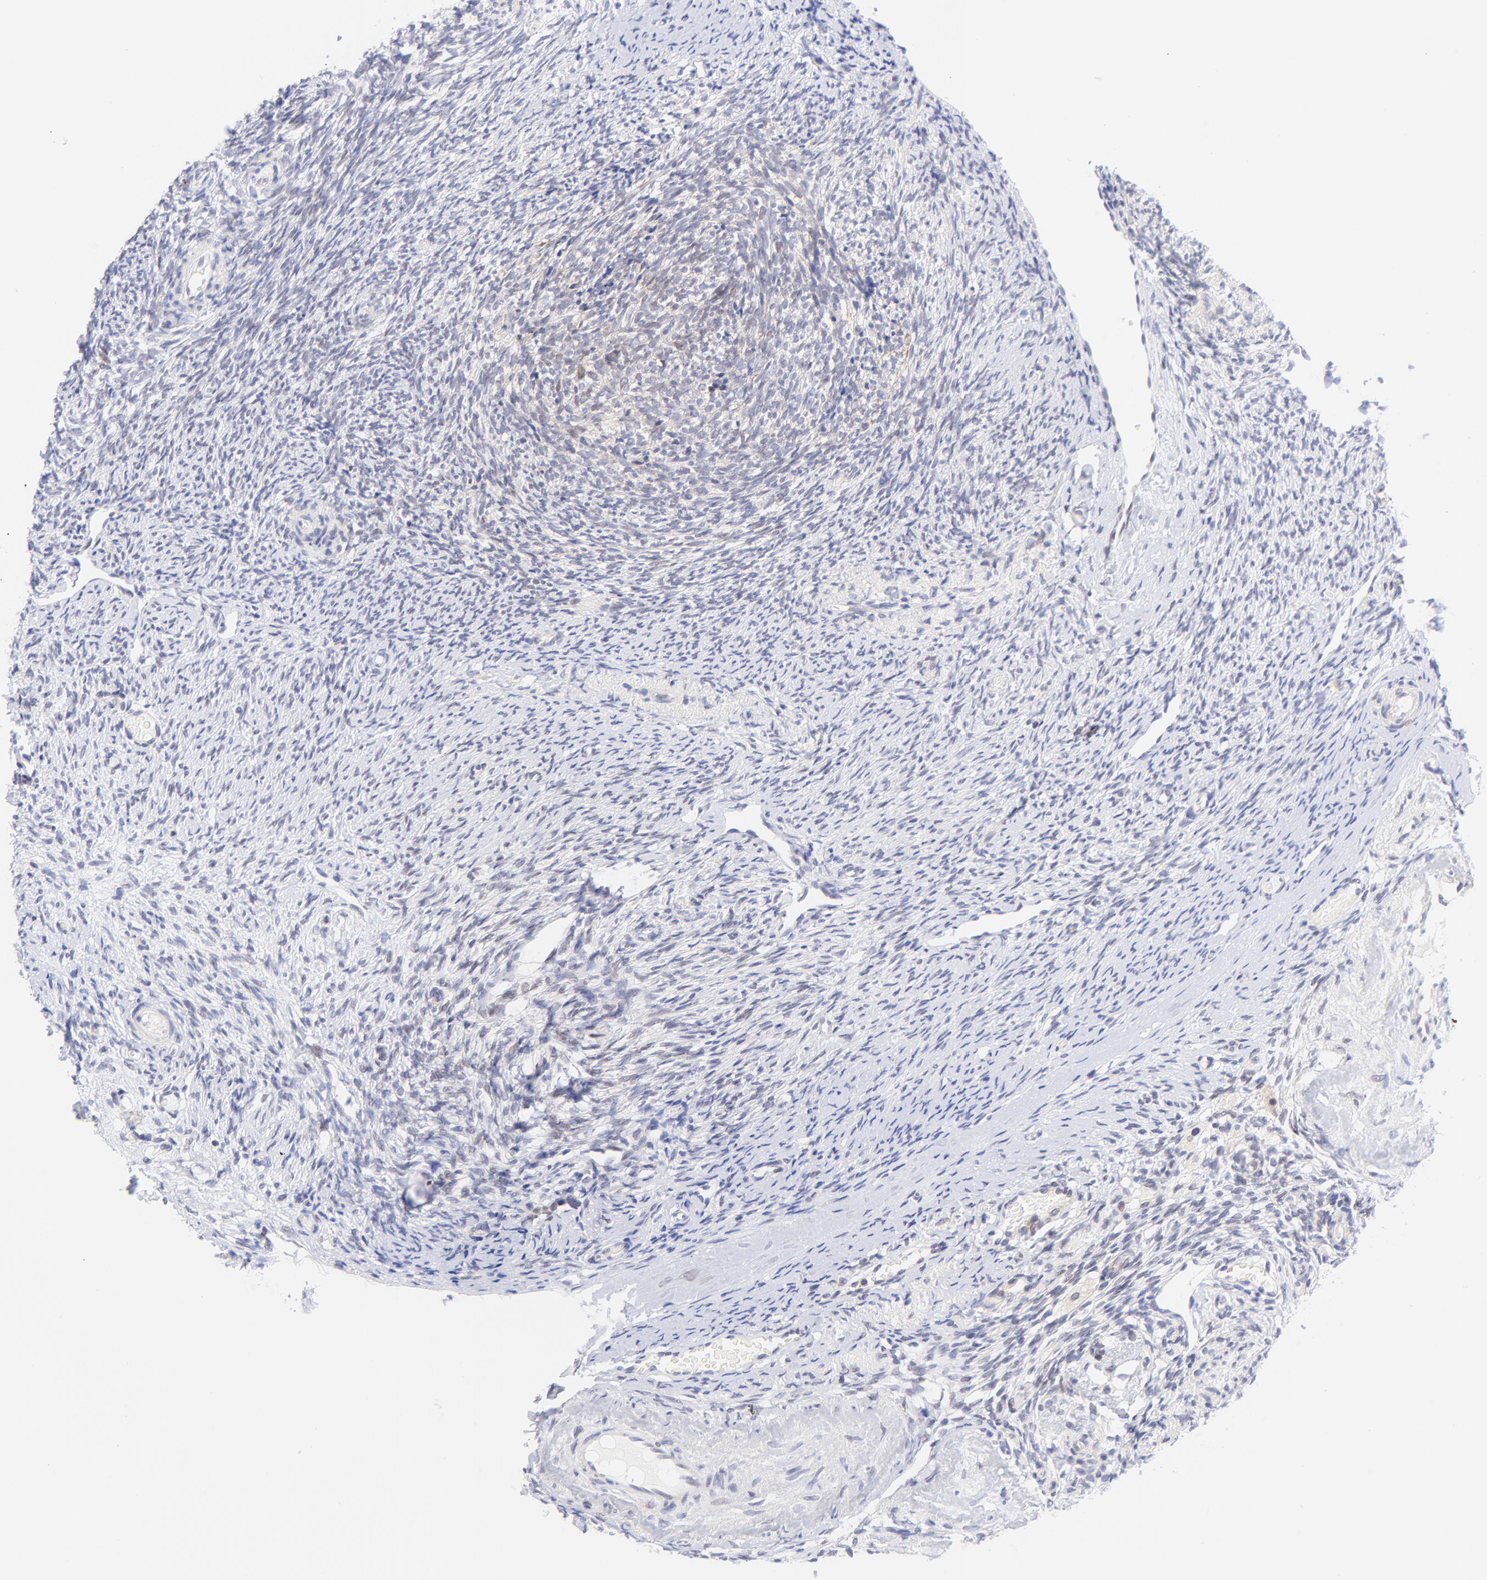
{"staining": {"intensity": "negative", "quantity": "none", "location": "none"}, "tissue": "ovary", "cell_type": "Ovarian stroma cells", "image_type": "normal", "snomed": [{"axis": "morphology", "description": "Normal tissue, NOS"}, {"axis": "topography", "description": "Ovary"}], "caption": "Ovary stained for a protein using immunohistochemistry (IHC) exhibits no staining ovarian stroma cells.", "gene": "PBDC1", "patient": {"sex": "female", "age": 60}}